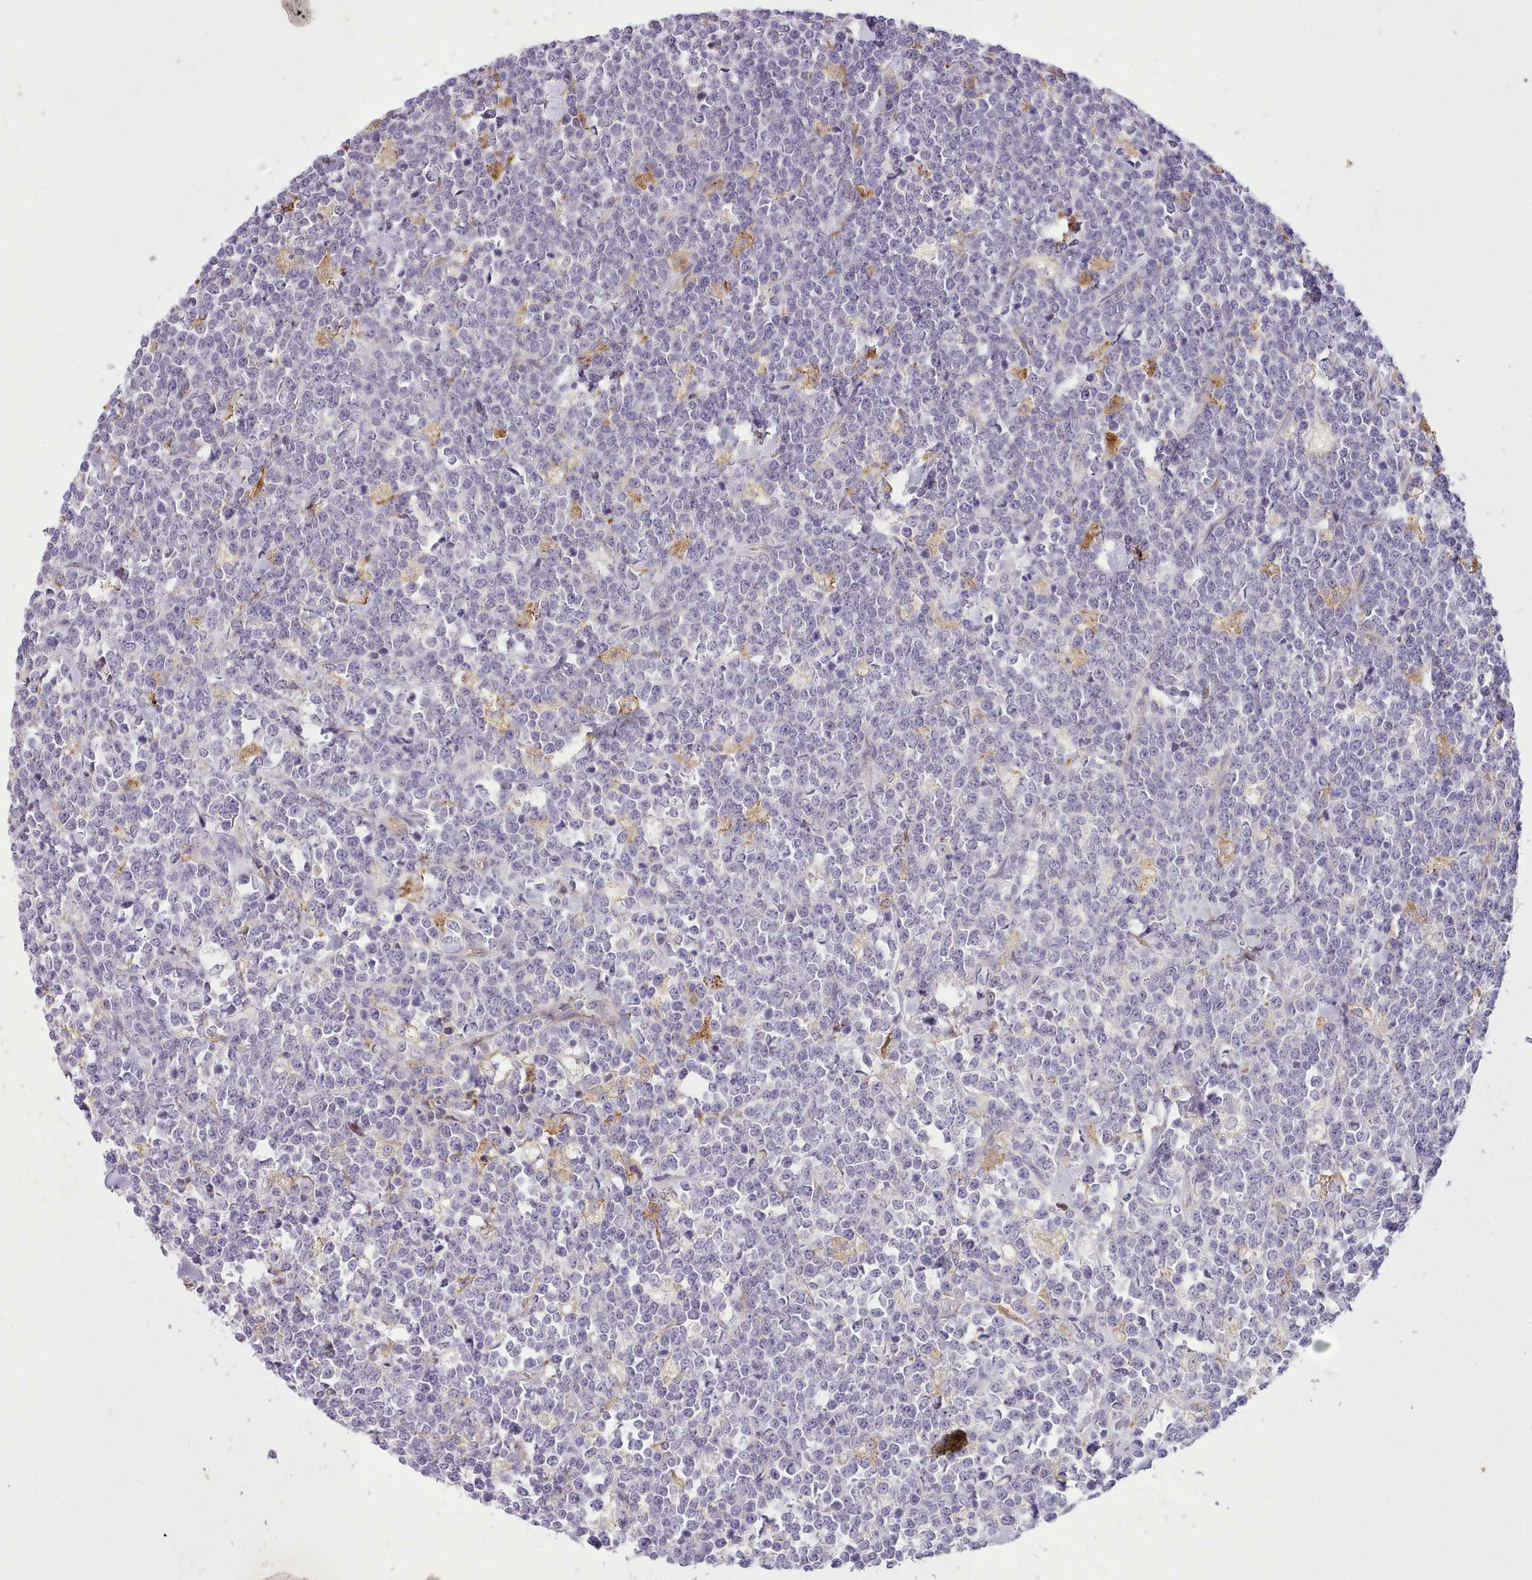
{"staining": {"intensity": "negative", "quantity": "none", "location": "none"}, "tissue": "lymphoma", "cell_type": "Tumor cells", "image_type": "cancer", "snomed": [{"axis": "morphology", "description": "Malignant lymphoma, non-Hodgkin's type, High grade"}, {"axis": "topography", "description": "Small intestine"}], "caption": "Tumor cells show no significant staining in malignant lymphoma, non-Hodgkin's type (high-grade).", "gene": "FAM83E", "patient": {"sex": "male", "age": 8}}